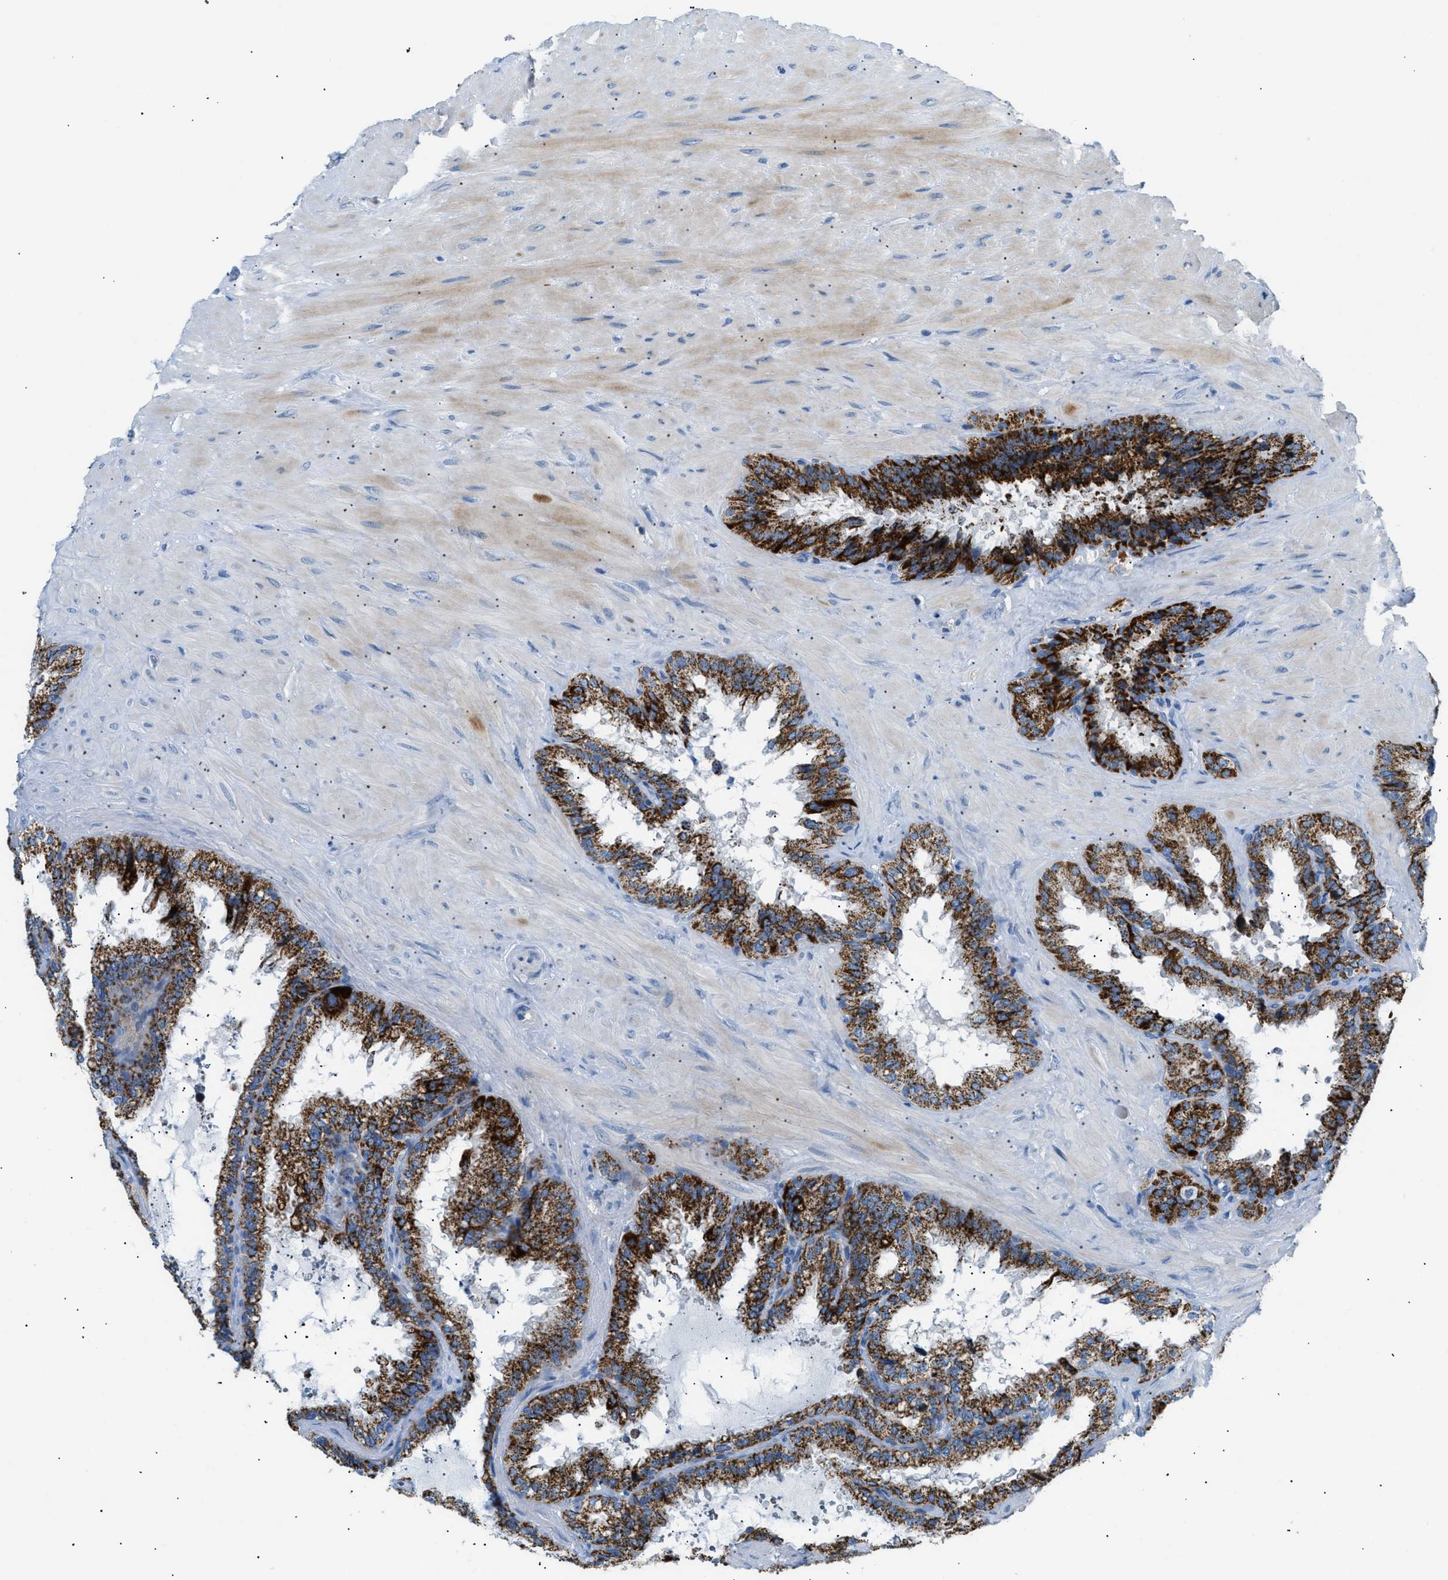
{"staining": {"intensity": "strong", "quantity": ">75%", "location": "cytoplasmic/membranous"}, "tissue": "seminal vesicle", "cell_type": "Glandular cells", "image_type": "normal", "snomed": [{"axis": "morphology", "description": "Normal tissue, NOS"}, {"axis": "topography", "description": "Seminal veicle"}], "caption": "Immunohistochemistry (IHC) histopathology image of benign seminal vesicle stained for a protein (brown), which shows high levels of strong cytoplasmic/membranous staining in approximately >75% of glandular cells.", "gene": "ILDR1", "patient": {"sex": "male", "age": 46}}